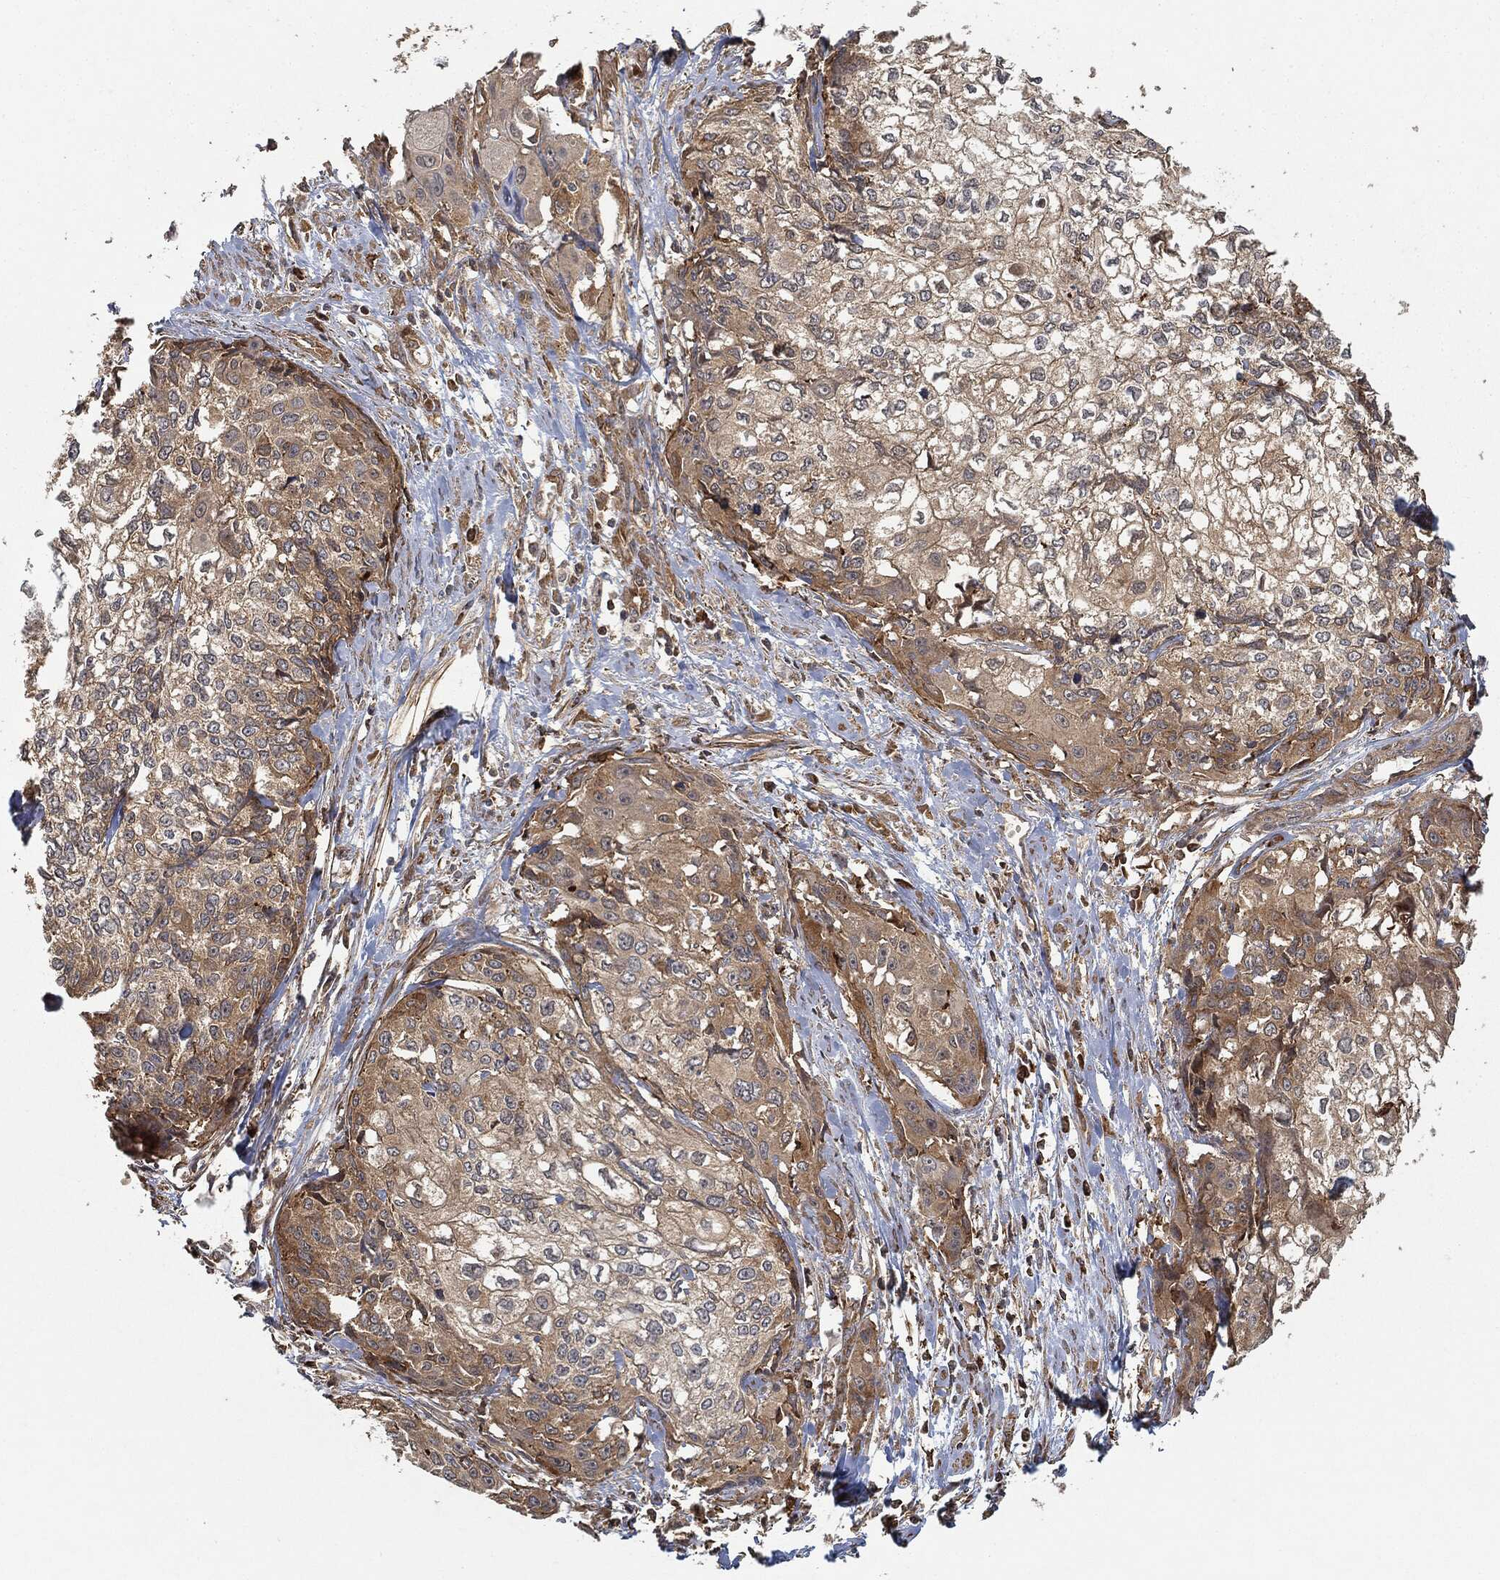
{"staining": {"intensity": "moderate", "quantity": "25%-75%", "location": "cytoplasmic/membranous"}, "tissue": "cervical cancer", "cell_type": "Tumor cells", "image_type": "cancer", "snomed": [{"axis": "morphology", "description": "Squamous cell carcinoma, NOS"}, {"axis": "topography", "description": "Cervix"}], "caption": "High-power microscopy captured an immunohistochemistry histopathology image of cervical cancer (squamous cell carcinoma), revealing moderate cytoplasmic/membranous positivity in approximately 25%-75% of tumor cells. Immunohistochemistry stains the protein of interest in brown and the nuclei are stained blue.", "gene": "TPT1", "patient": {"sex": "female", "age": 58}}